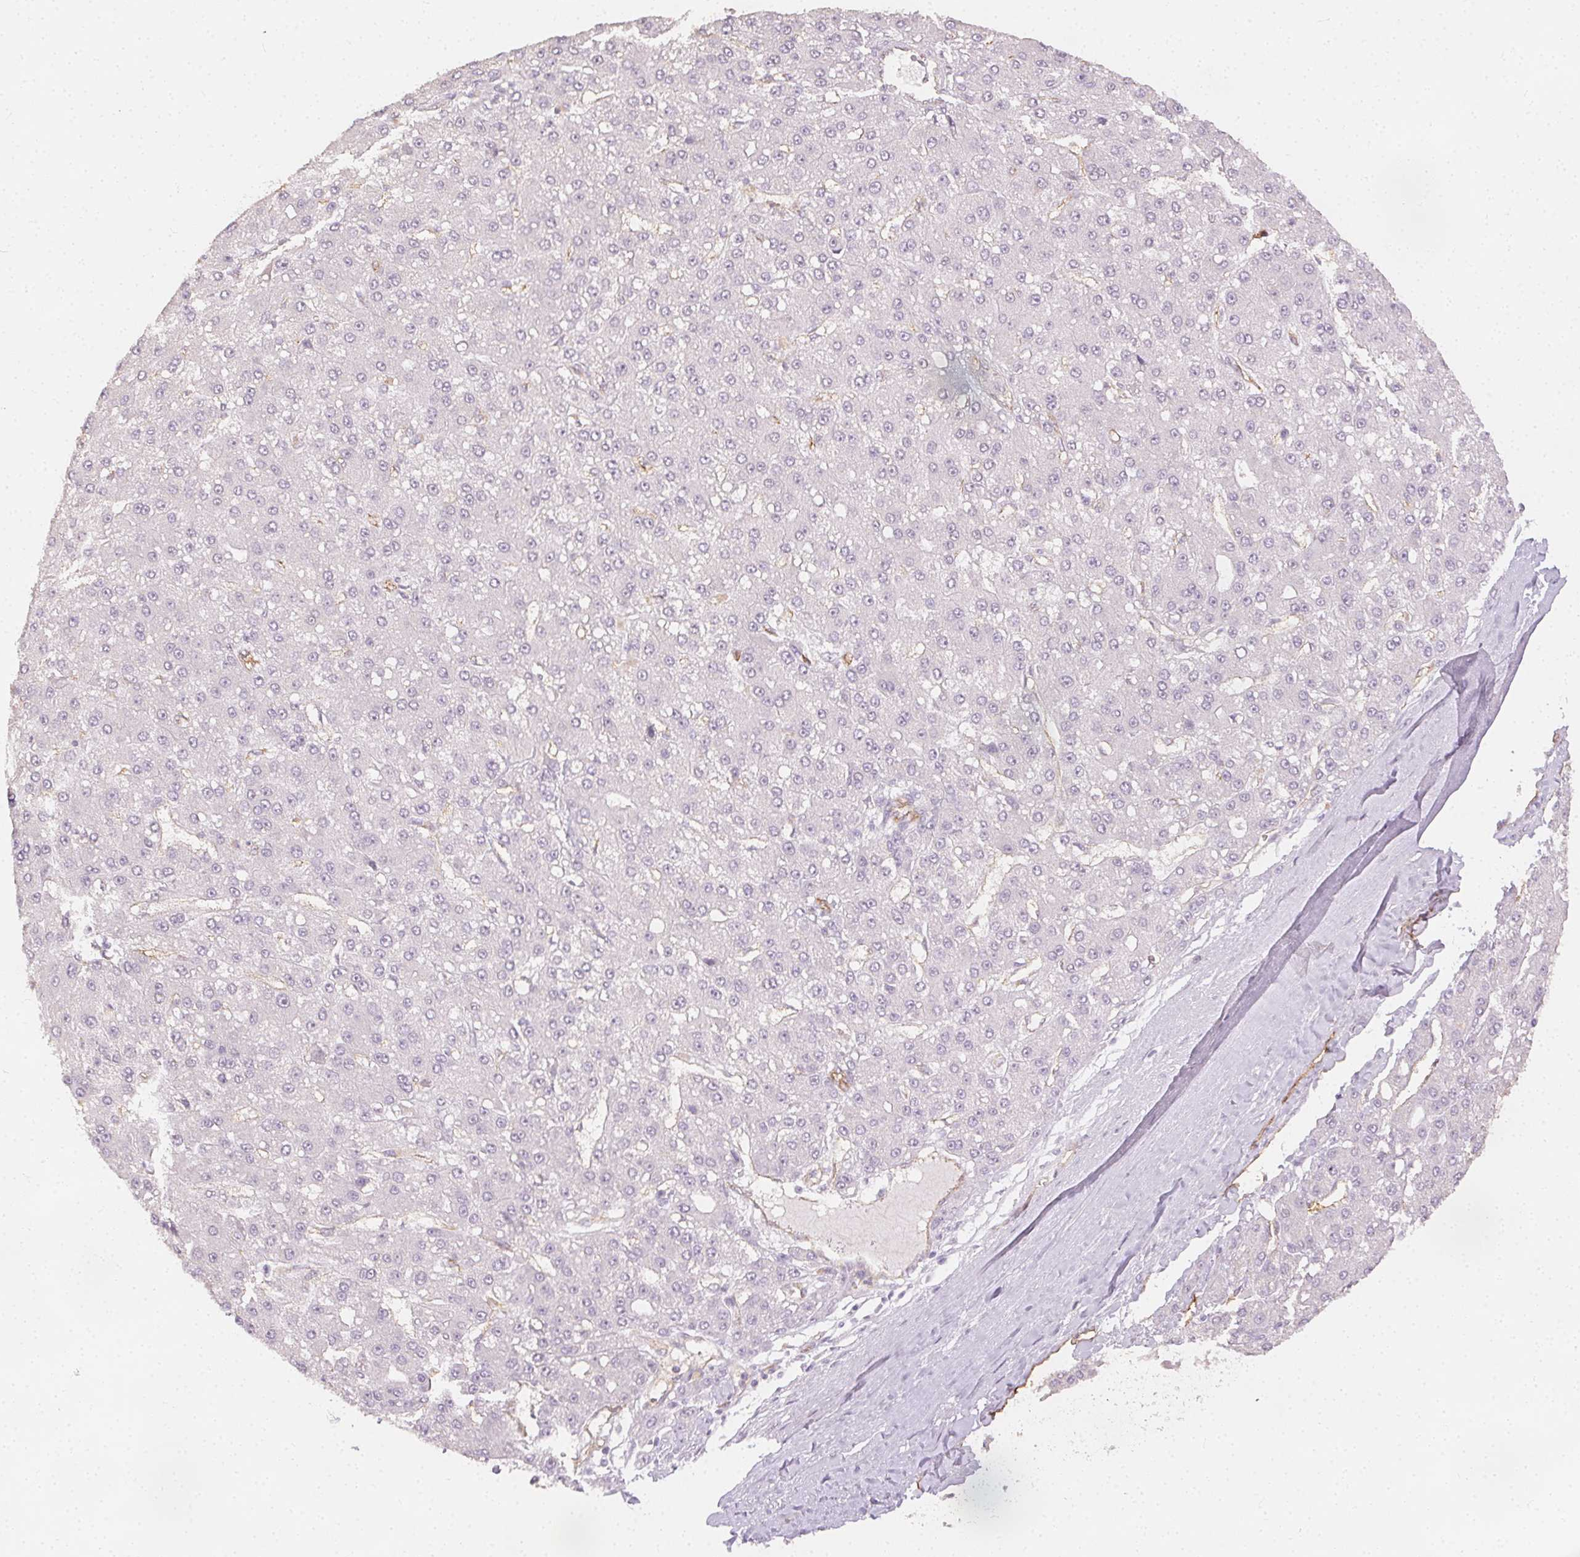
{"staining": {"intensity": "negative", "quantity": "none", "location": "none"}, "tissue": "liver cancer", "cell_type": "Tumor cells", "image_type": "cancer", "snomed": [{"axis": "morphology", "description": "Carcinoma, Hepatocellular, NOS"}, {"axis": "topography", "description": "Liver"}], "caption": "Protein analysis of liver cancer (hepatocellular carcinoma) reveals no significant positivity in tumor cells.", "gene": "PODXL", "patient": {"sex": "male", "age": 67}}